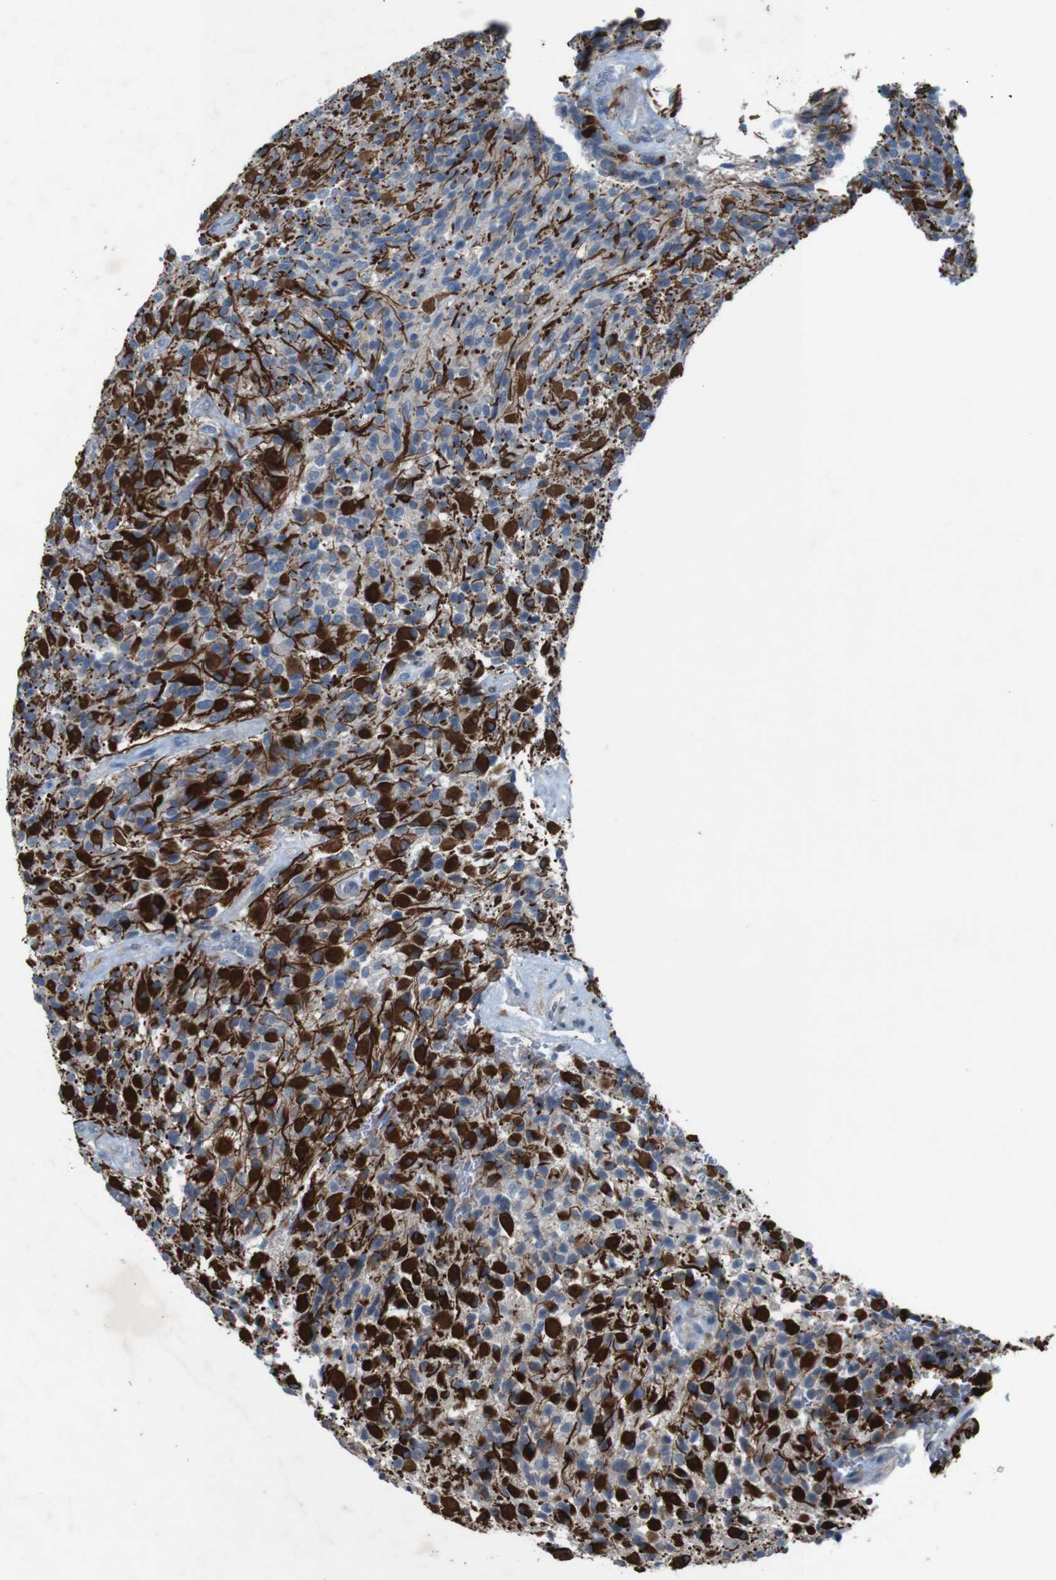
{"staining": {"intensity": "strong", "quantity": "25%-75%", "location": "cytoplasmic/membranous"}, "tissue": "glioma", "cell_type": "Tumor cells", "image_type": "cancer", "snomed": [{"axis": "morphology", "description": "Glioma, malignant, High grade"}, {"axis": "topography", "description": "Brain"}], "caption": "Glioma stained for a protein displays strong cytoplasmic/membranous positivity in tumor cells.", "gene": "MOGAT3", "patient": {"sex": "male", "age": 71}}